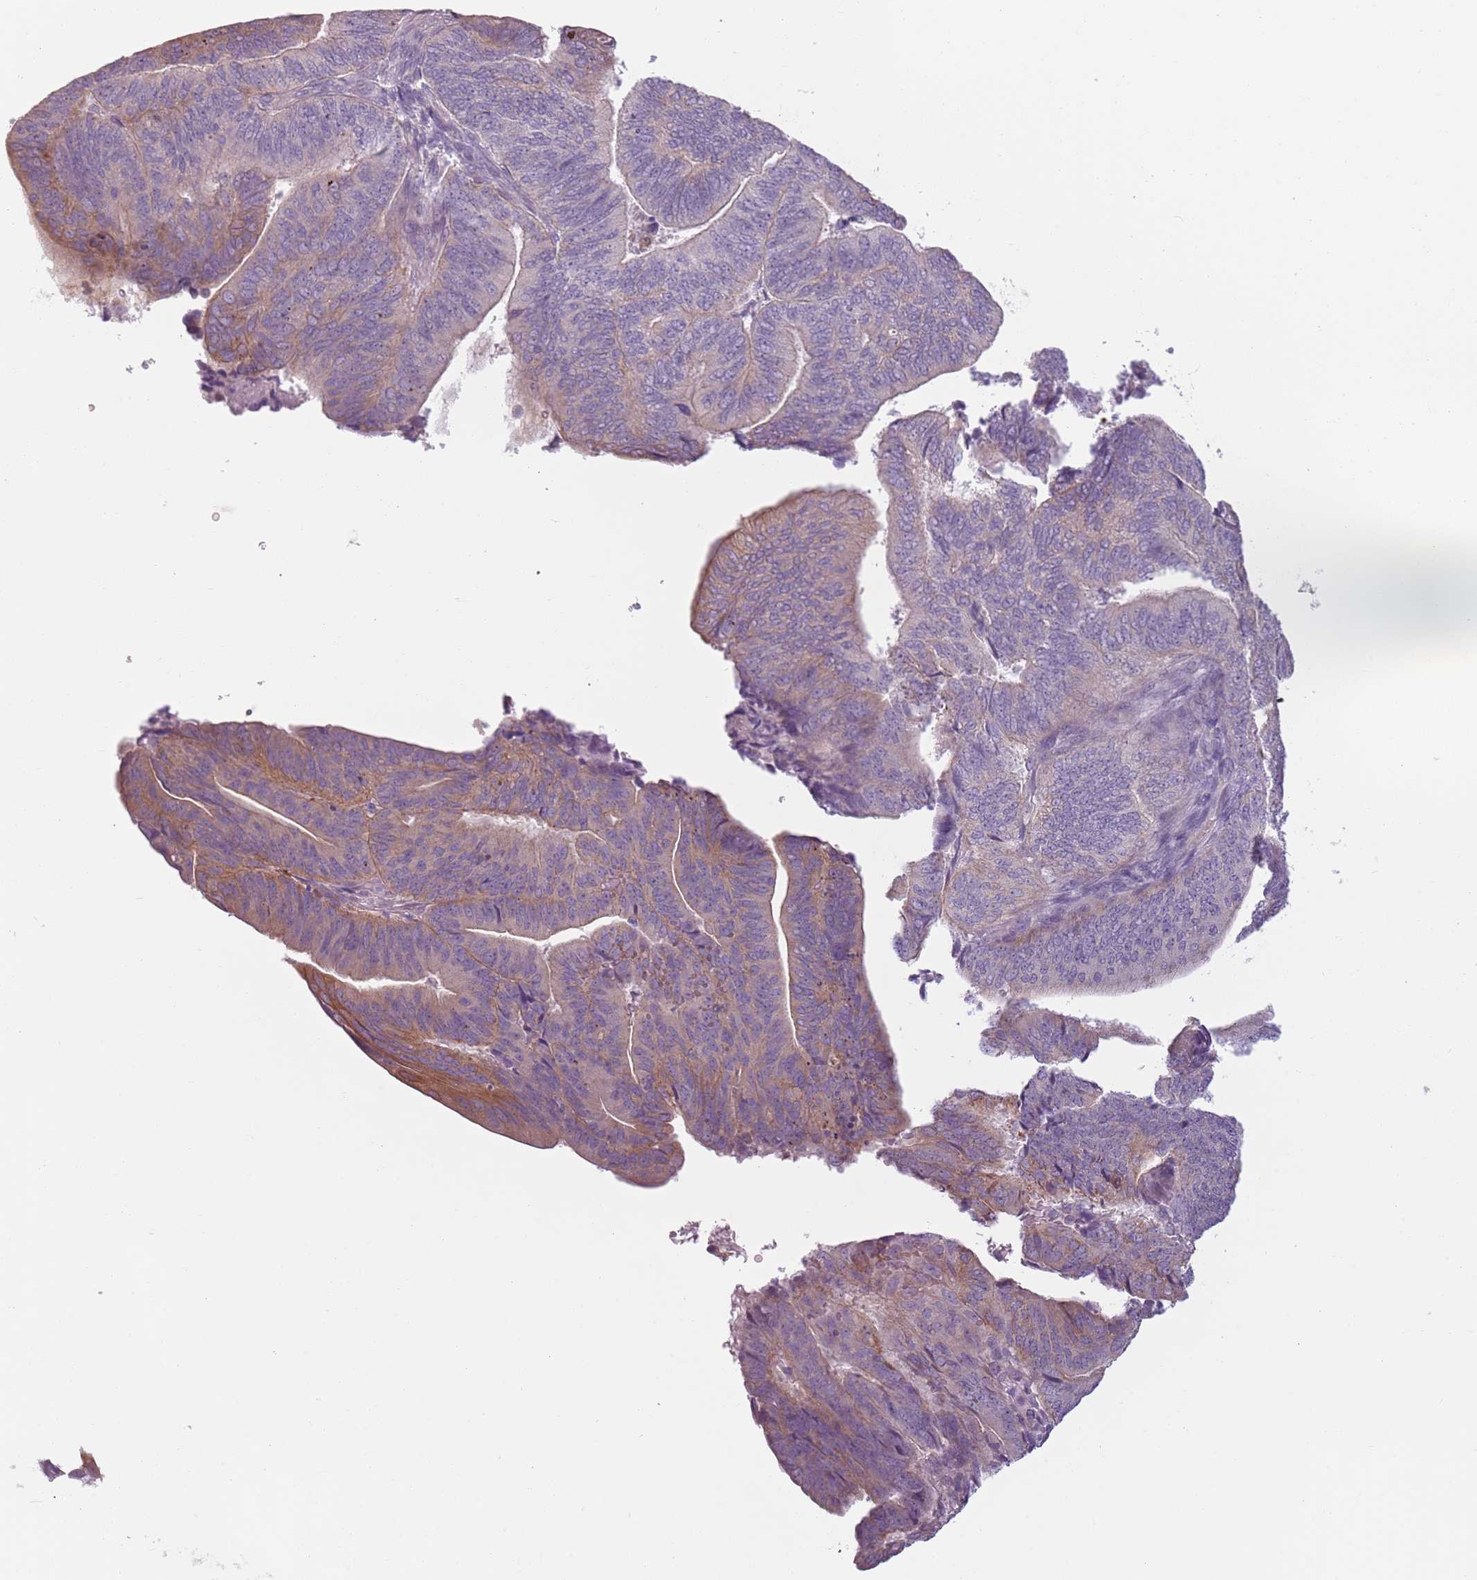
{"staining": {"intensity": "weak", "quantity": "<25%", "location": "cytoplasmic/membranous"}, "tissue": "endometrial cancer", "cell_type": "Tumor cells", "image_type": "cancer", "snomed": [{"axis": "morphology", "description": "Adenocarcinoma, NOS"}, {"axis": "topography", "description": "Endometrium"}], "caption": "Protein analysis of adenocarcinoma (endometrial) demonstrates no significant positivity in tumor cells. (Brightfield microscopy of DAB (3,3'-diaminobenzidine) immunohistochemistry (IHC) at high magnification).", "gene": "TLCD2", "patient": {"sex": "female", "age": 70}}